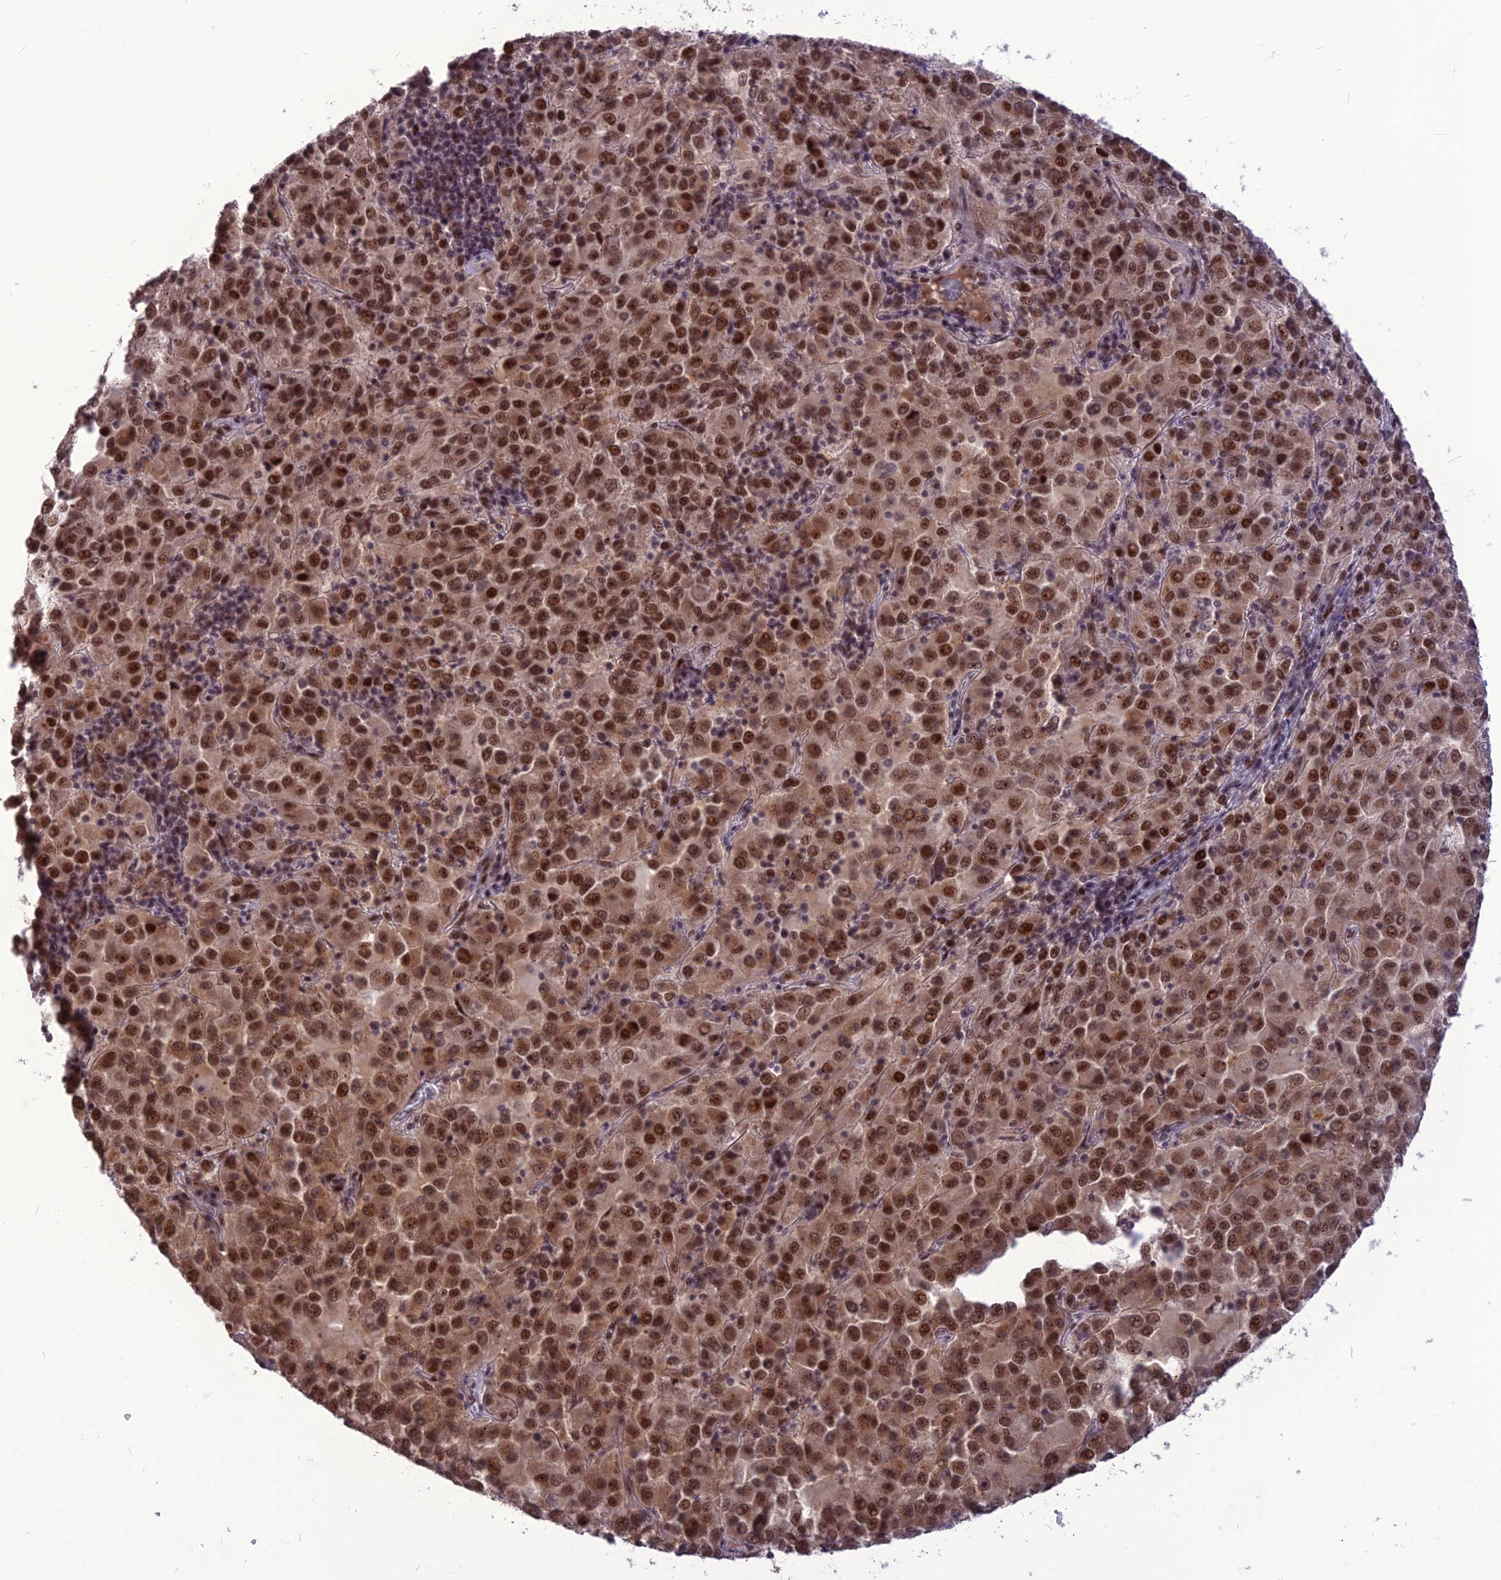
{"staining": {"intensity": "moderate", "quantity": ">75%", "location": "nuclear"}, "tissue": "melanoma", "cell_type": "Tumor cells", "image_type": "cancer", "snomed": [{"axis": "morphology", "description": "Malignant melanoma, Metastatic site"}, {"axis": "topography", "description": "Lung"}], "caption": "Malignant melanoma (metastatic site) stained for a protein shows moderate nuclear positivity in tumor cells. (DAB (3,3'-diaminobenzidine) IHC, brown staining for protein, blue staining for nuclei).", "gene": "DIS3", "patient": {"sex": "male", "age": 64}}